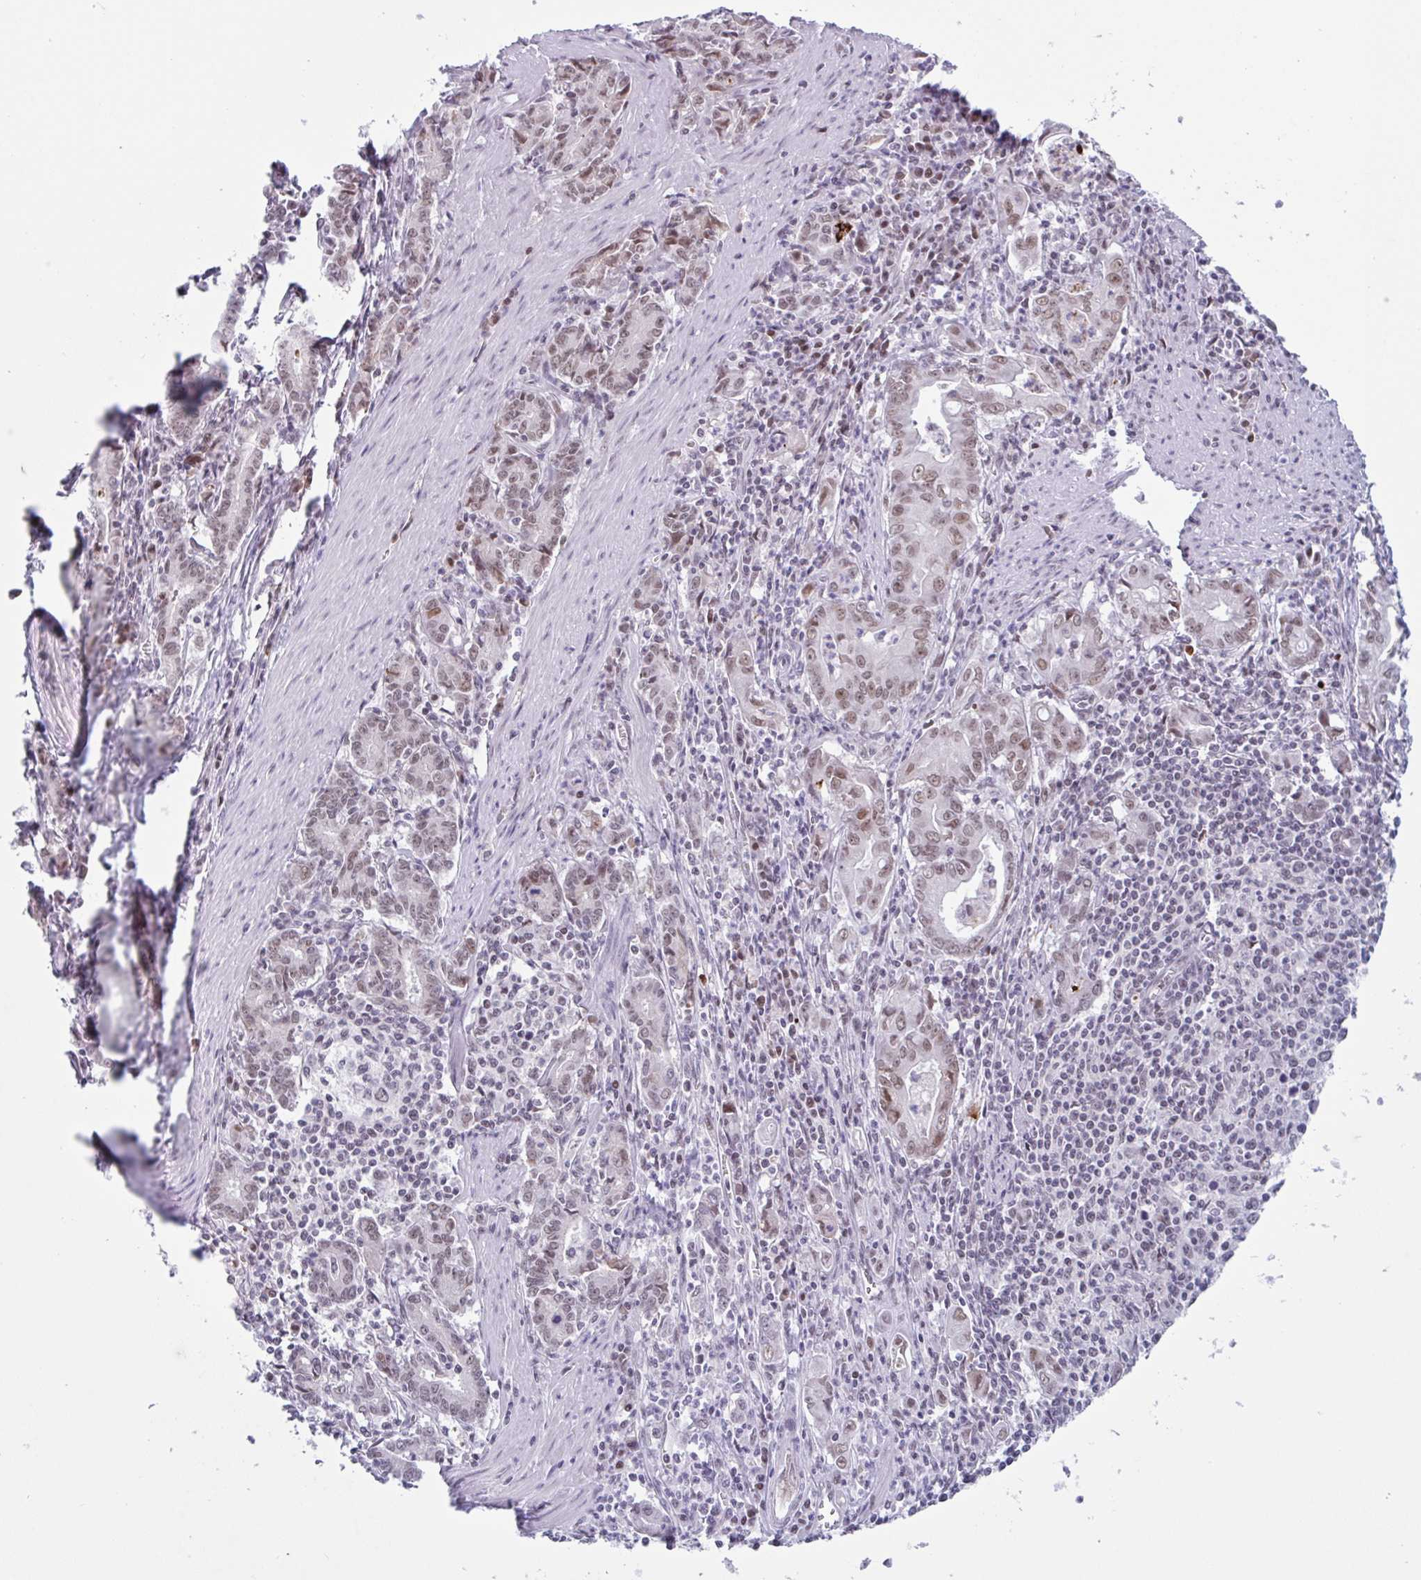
{"staining": {"intensity": "moderate", "quantity": "25%-75%", "location": "nuclear"}, "tissue": "stomach cancer", "cell_type": "Tumor cells", "image_type": "cancer", "snomed": [{"axis": "morphology", "description": "Adenocarcinoma, NOS"}, {"axis": "topography", "description": "Stomach, upper"}], "caption": "Approximately 25%-75% of tumor cells in human adenocarcinoma (stomach) exhibit moderate nuclear protein expression as visualized by brown immunohistochemical staining.", "gene": "PLG", "patient": {"sex": "female", "age": 79}}